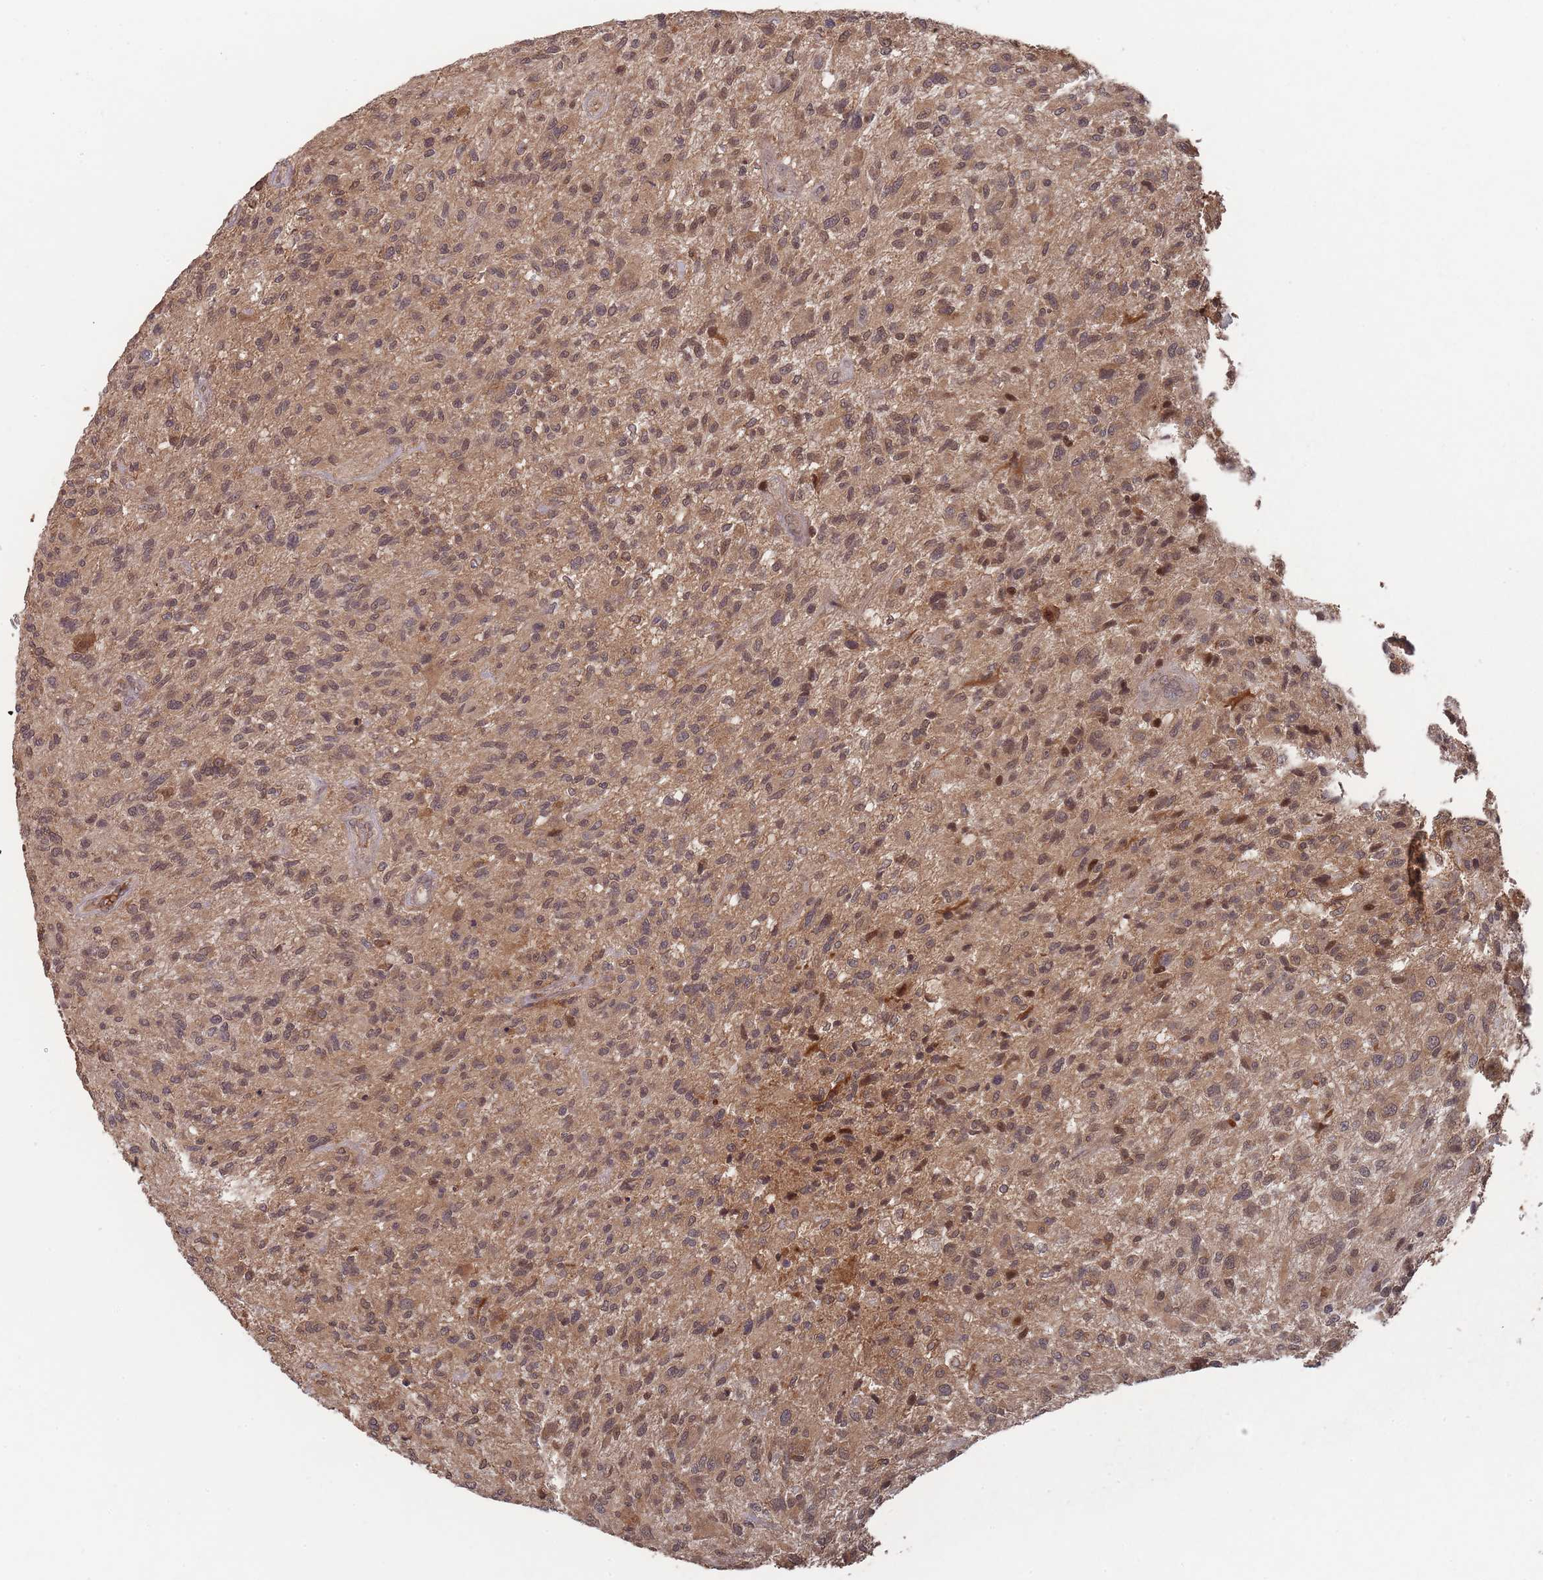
{"staining": {"intensity": "moderate", "quantity": "25%-75%", "location": "cytoplasmic/membranous,nuclear"}, "tissue": "glioma", "cell_type": "Tumor cells", "image_type": "cancer", "snomed": [{"axis": "morphology", "description": "Glioma, malignant, High grade"}, {"axis": "topography", "description": "Brain"}], "caption": "High-magnification brightfield microscopy of high-grade glioma (malignant) stained with DAB (brown) and counterstained with hematoxylin (blue). tumor cells exhibit moderate cytoplasmic/membranous and nuclear expression is identified in about25%-75% of cells. The staining was performed using DAB (3,3'-diaminobenzidine), with brown indicating positive protein expression. Nuclei are stained blue with hematoxylin.", "gene": "SF3B1", "patient": {"sex": "male", "age": 47}}